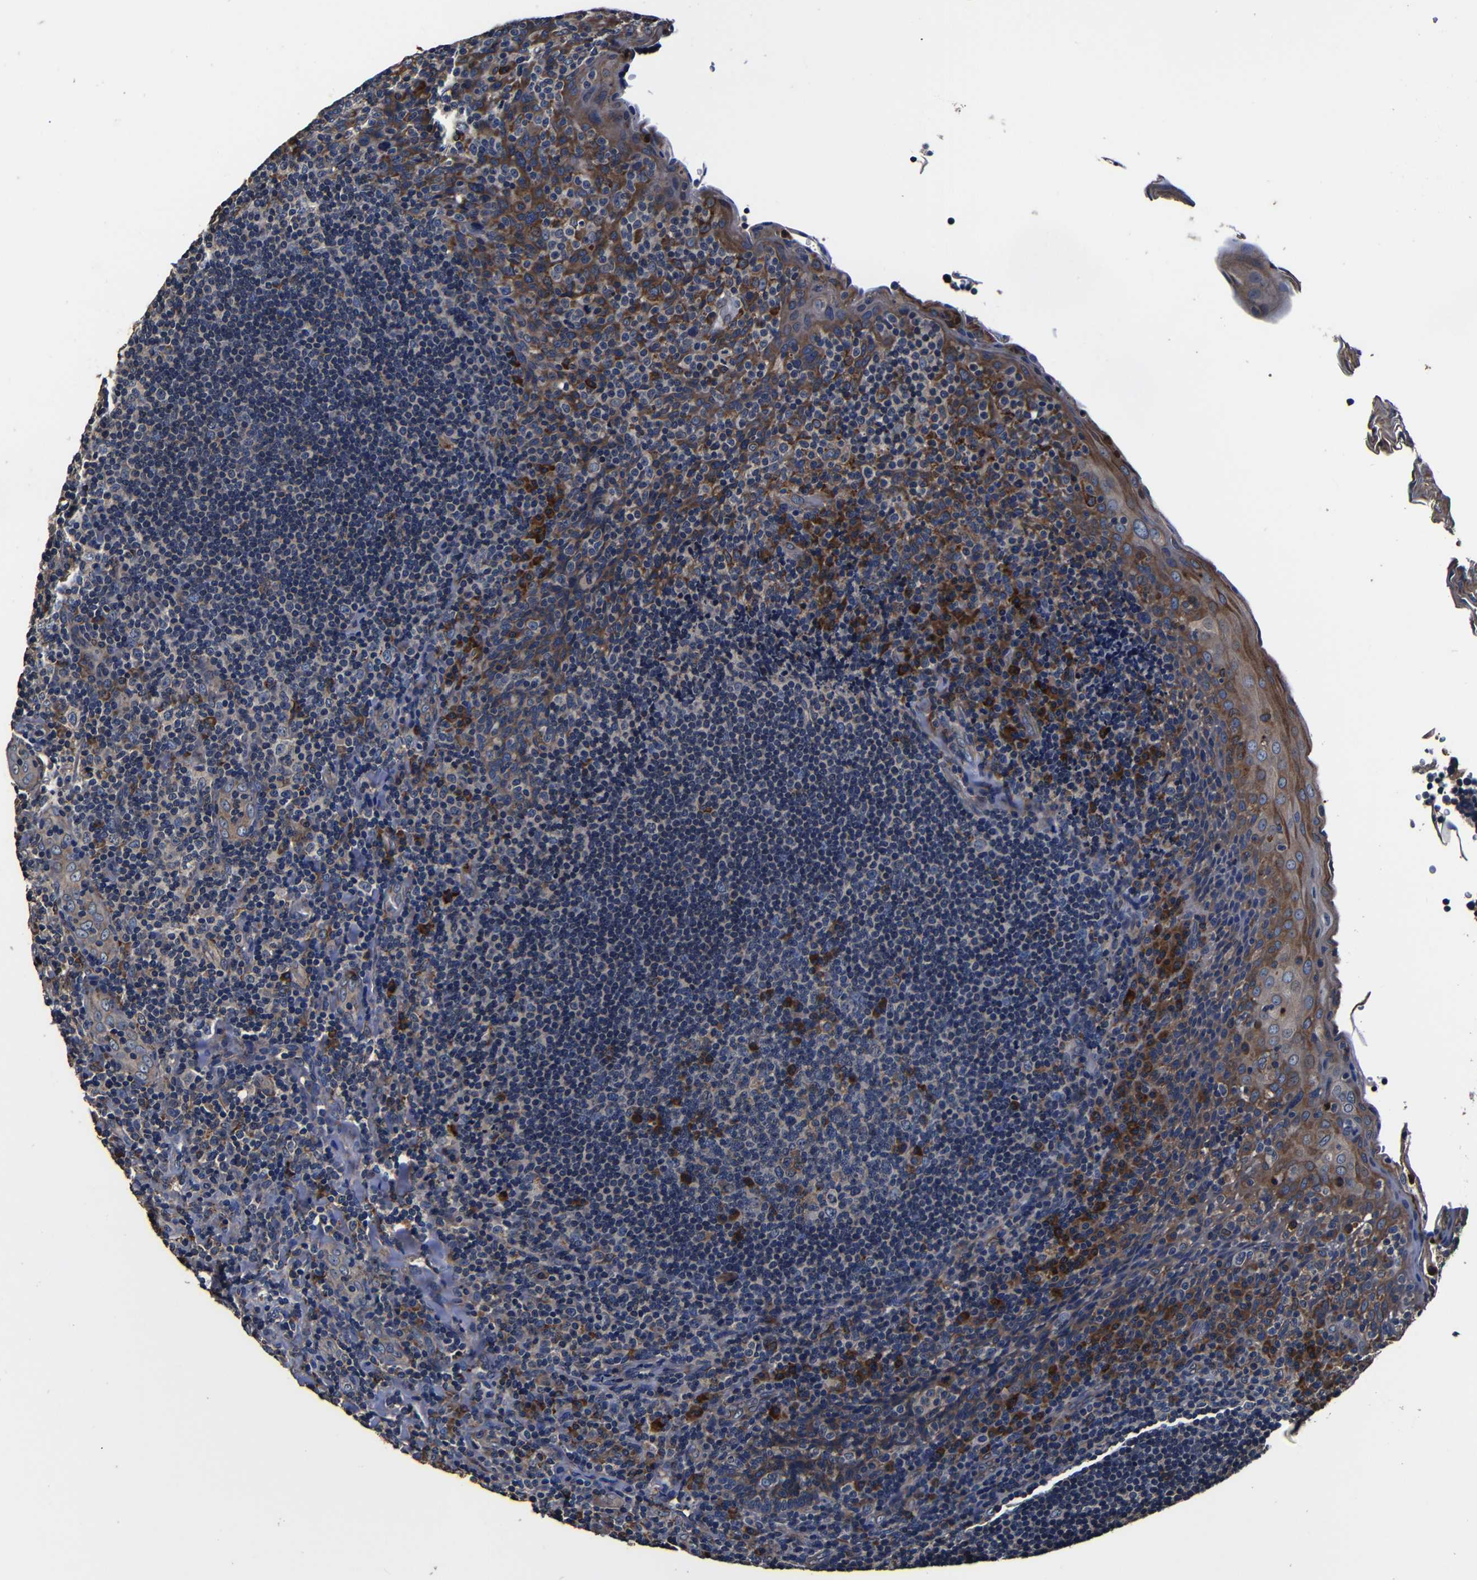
{"staining": {"intensity": "strong", "quantity": "<25%", "location": "cytoplasmic/membranous"}, "tissue": "tonsil", "cell_type": "Germinal center cells", "image_type": "normal", "snomed": [{"axis": "morphology", "description": "Normal tissue, NOS"}, {"axis": "topography", "description": "Tonsil"}], "caption": "A histopathology image of tonsil stained for a protein displays strong cytoplasmic/membranous brown staining in germinal center cells.", "gene": "SCN9A", "patient": {"sex": "male", "age": 17}}